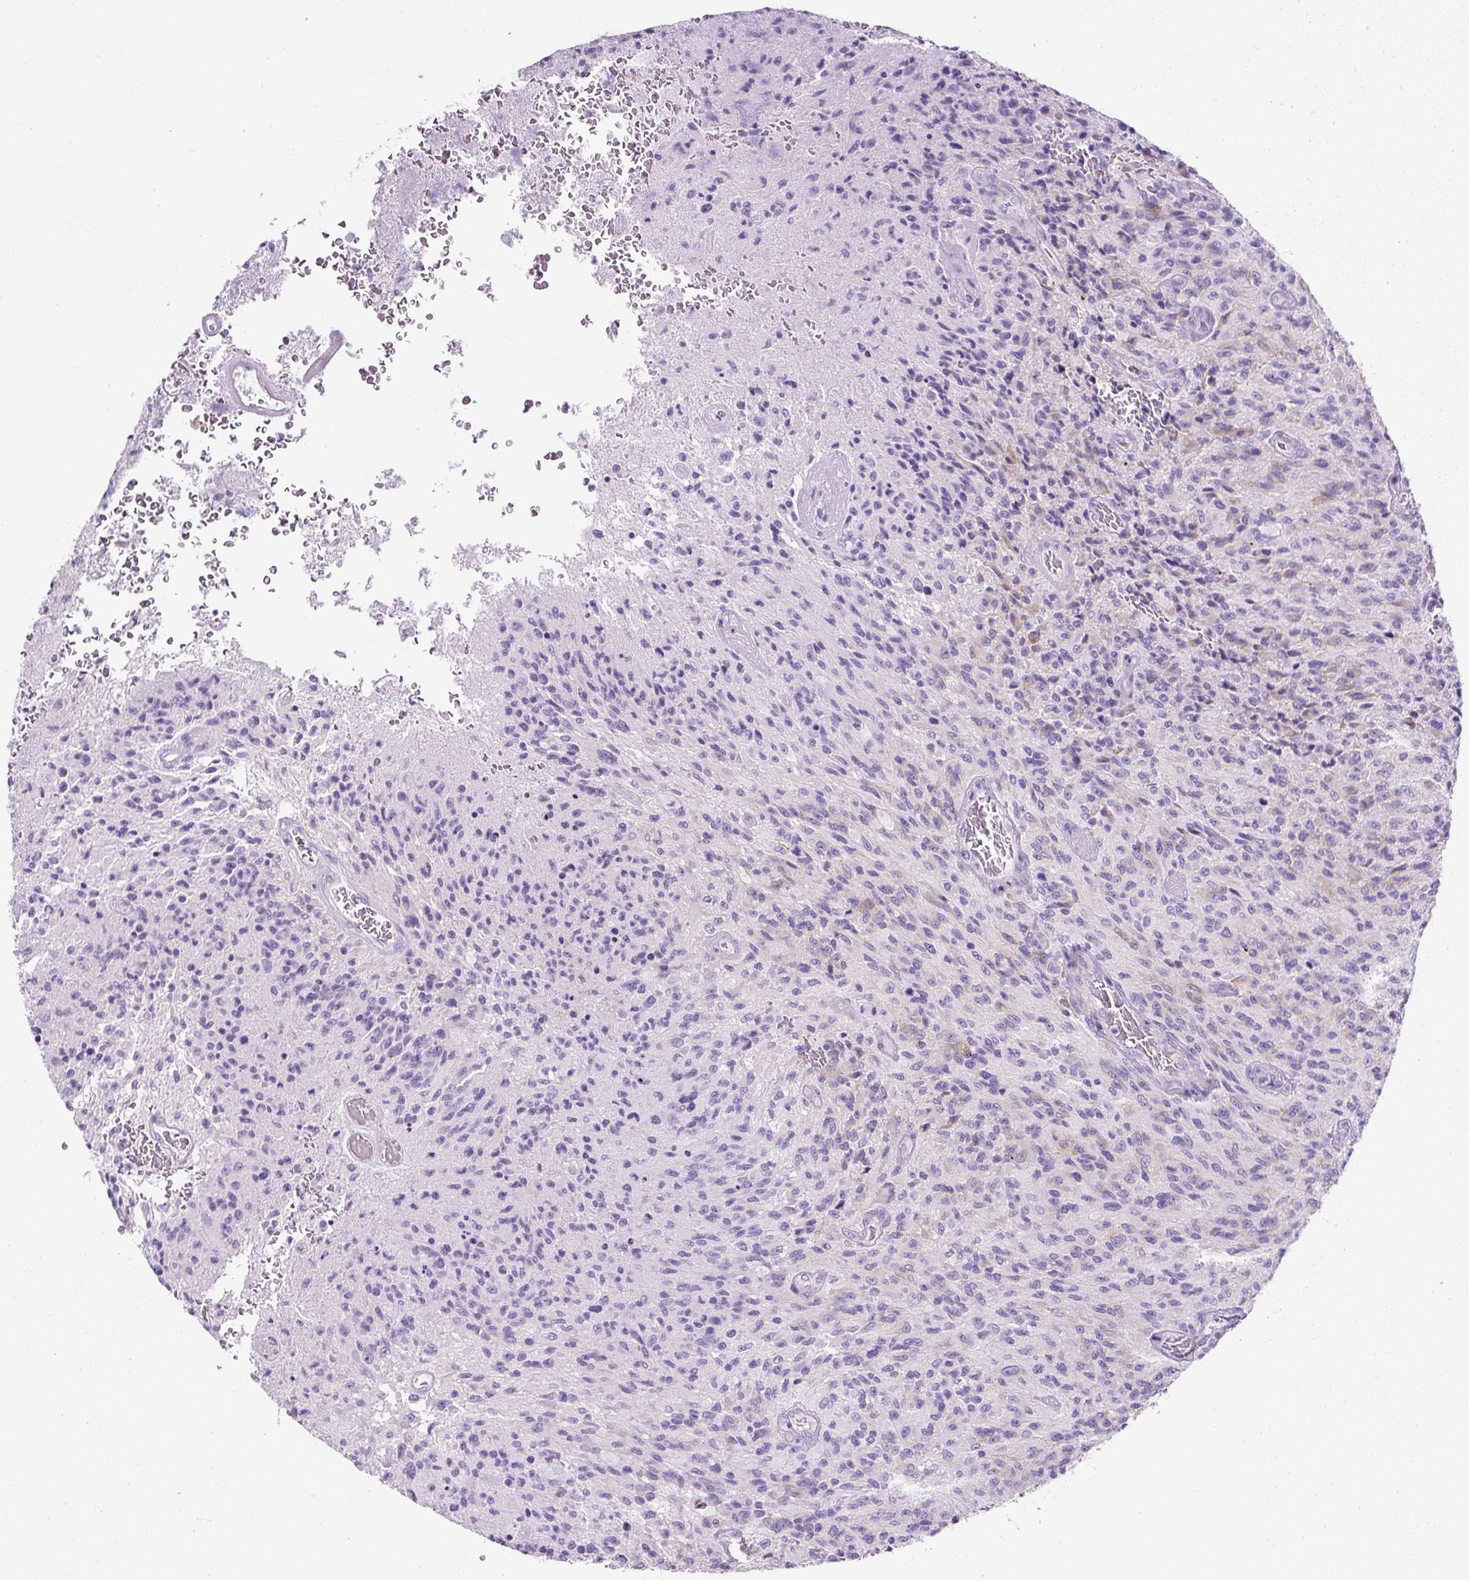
{"staining": {"intensity": "negative", "quantity": "none", "location": "none"}, "tissue": "glioma", "cell_type": "Tumor cells", "image_type": "cancer", "snomed": [{"axis": "morphology", "description": "Normal tissue, NOS"}, {"axis": "morphology", "description": "Glioma, malignant, High grade"}, {"axis": "topography", "description": "Cerebral cortex"}], "caption": "A micrograph of glioma stained for a protein reveals no brown staining in tumor cells.", "gene": "C2CD4C", "patient": {"sex": "male", "age": 56}}